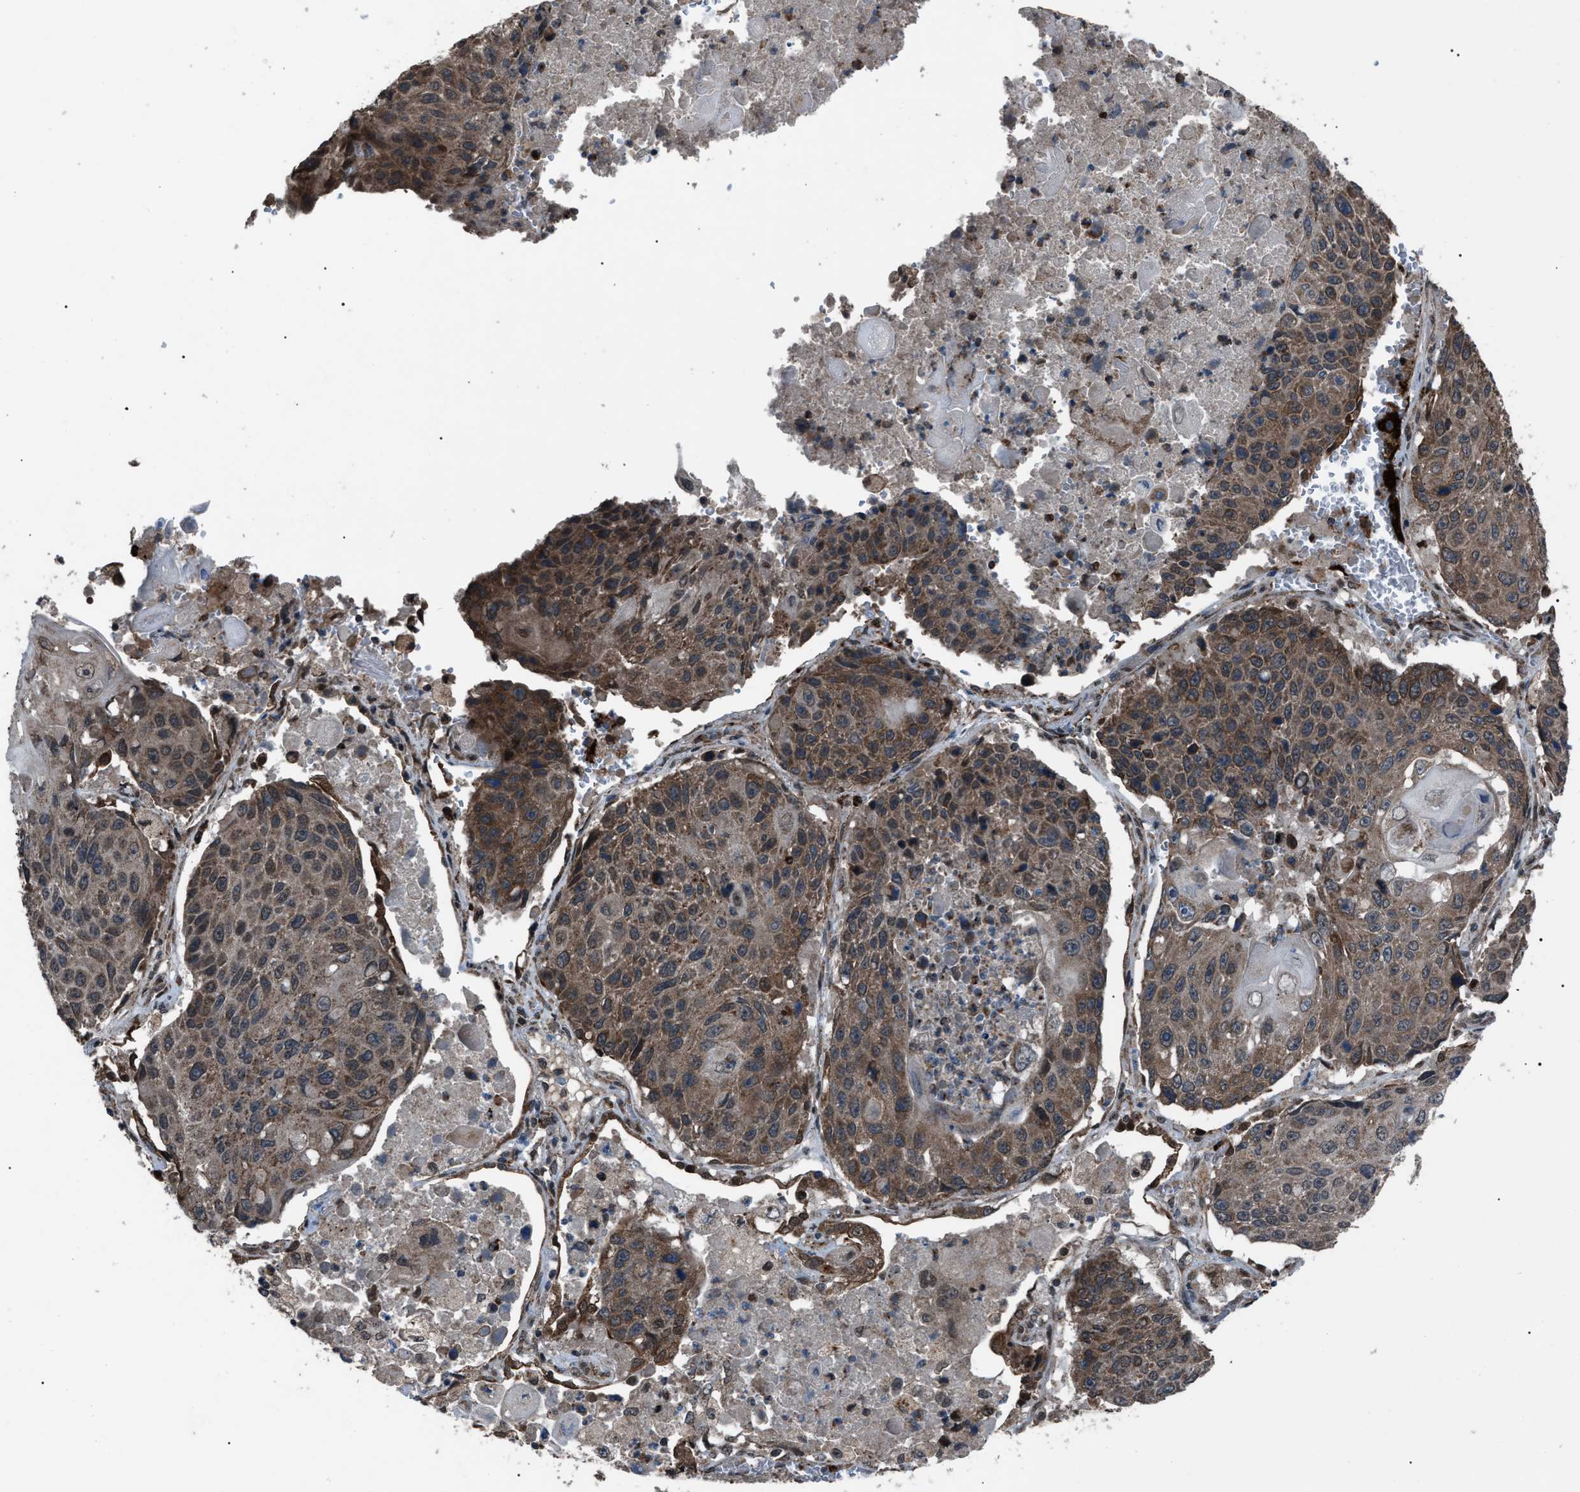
{"staining": {"intensity": "moderate", "quantity": ">75%", "location": "cytoplasmic/membranous"}, "tissue": "lung cancer", "cell_type": "Tumor cells", "image_type": "cancer", "snomed": [{"axis": "morphology", "description": "Squamous cell carcinoma, NOS"}, {"axis": "topography", "description": "Lung"}], "caption": "Squamous cell carcinoma (lung) was stained to show a protein in brown. There is medium levels of moderate cytoplasmic/membranous positivity in about >75% of tumor cells.", "gene": "ZFAND2A", "patient": {"sex": "male", "age": 61}}